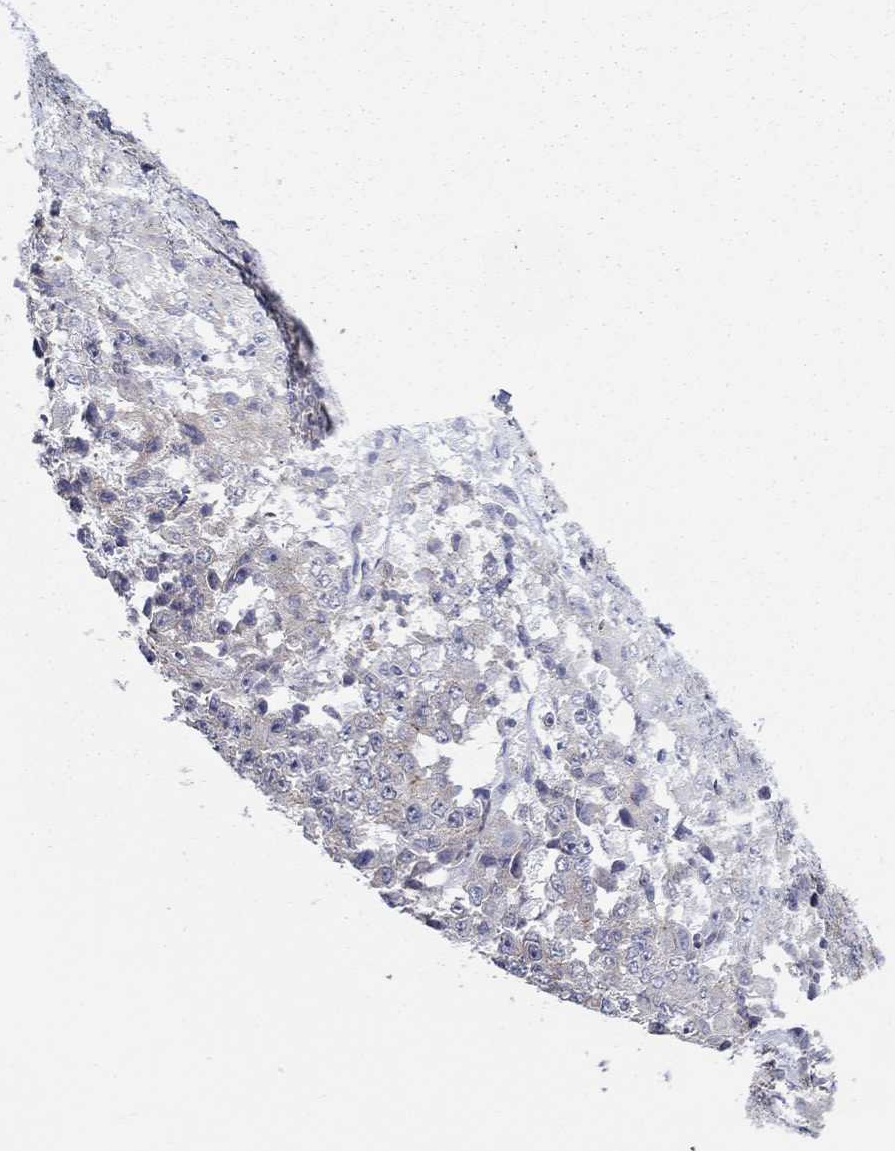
{"staining": {"intensity": "negative", "quantity": "none", "location": "none"}, "tissue": "ovarian cancer", "cell_type": "Tumor cells", "image_type": "cancer", "snomed": [{"axis": "morphology", "description": "Carcinoma, endometroid"}, {"axis": "topography", "description": "Ovary"}], "caption": "Immunohistochemistry (IHC) image of neoplastic tissue: human ovarian endometroid carcinoma stained with DAB shows no significant protein expression in tumor cells.", "gene": "QRFPR", "patient": {"sex": "female", "age": 42}}